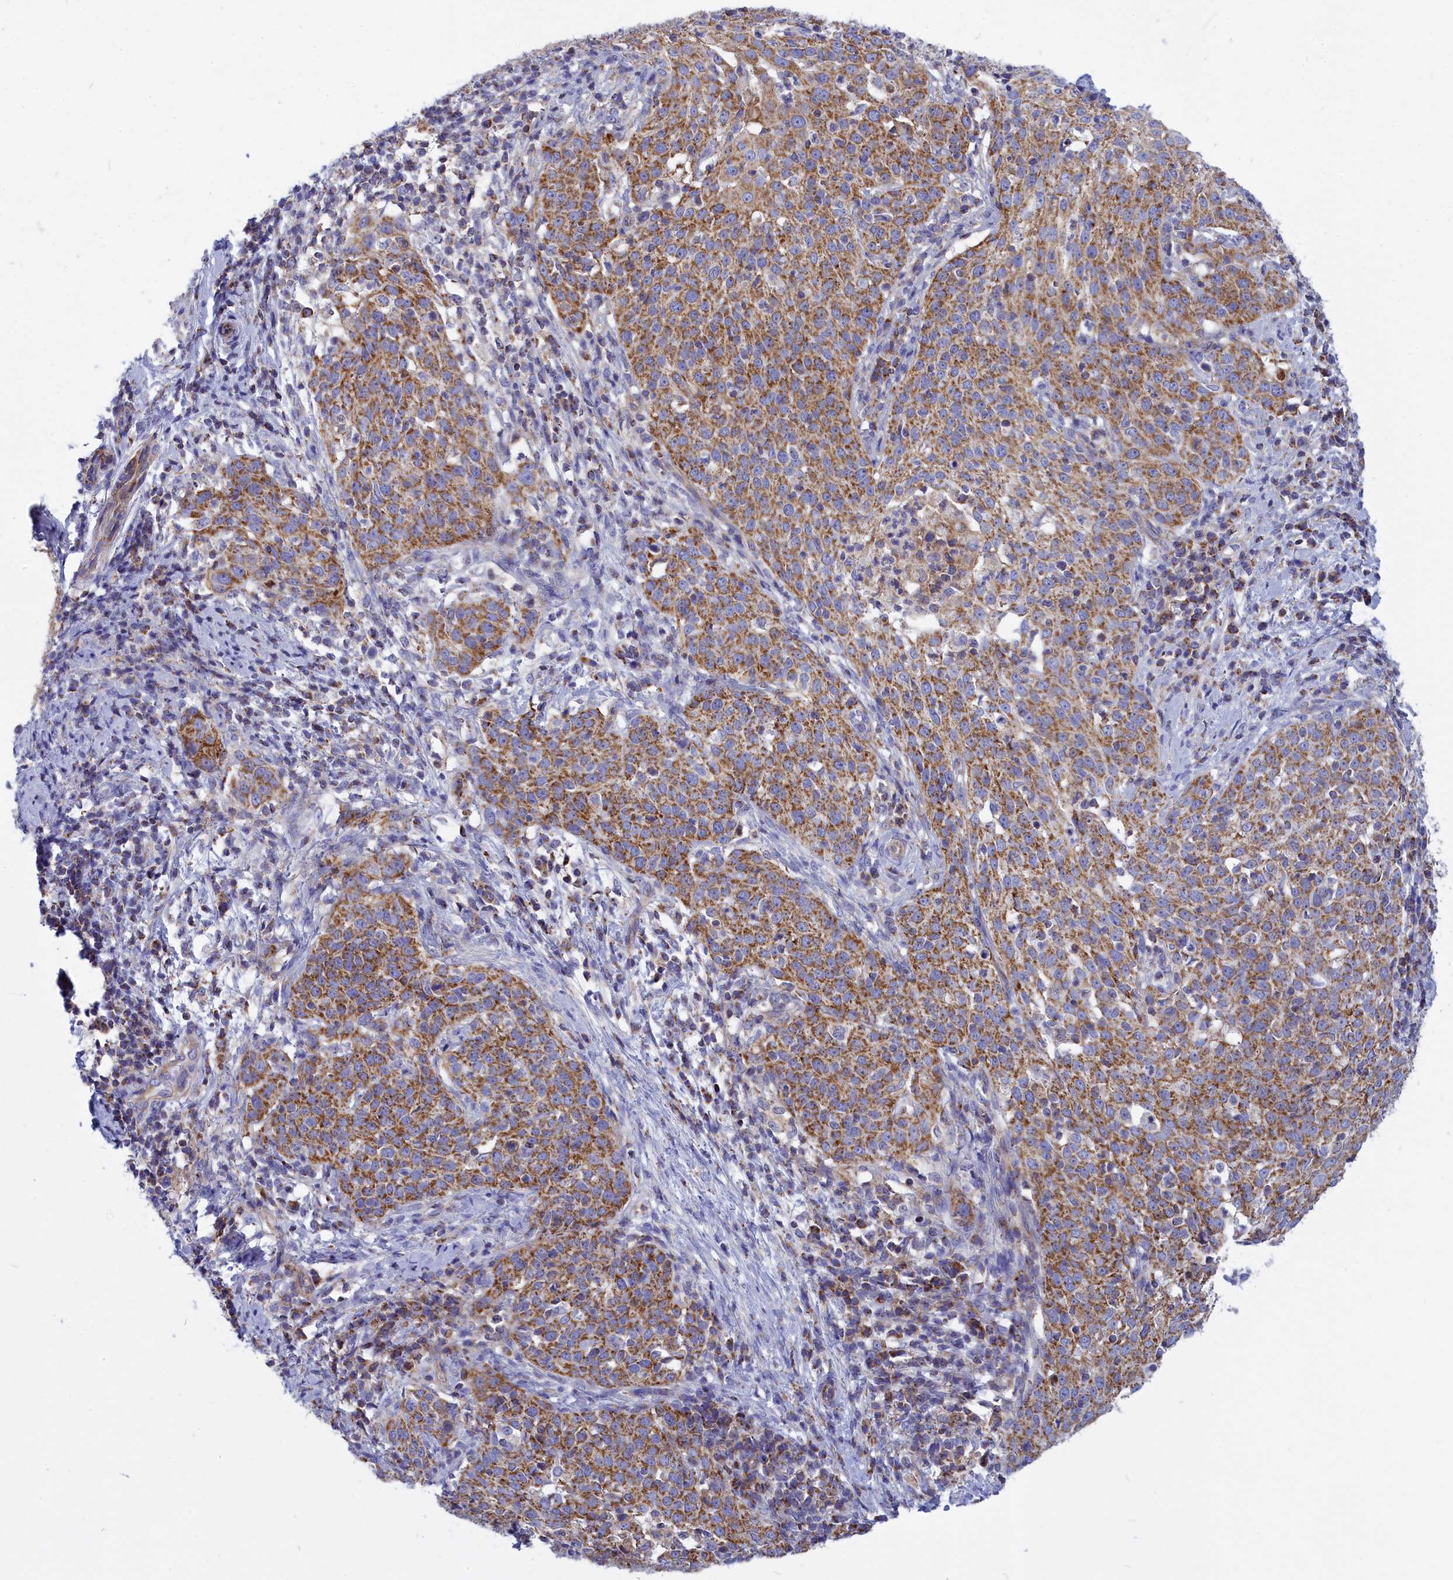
{"staining": {"intensity": "moderate", "quantity": ">75%", "location": "cytoplasmic/membranous"}, "tissue": "cervical cancer", "cell_type": "Tumor cells", "image_type": "cancer", "snomed": [{"axis": "morphology", "description": "Squamous cell carcinoma, NOS"}, {"axis": "topography", "description": "Cervix"}], "caption": "IHC (DAB) staining of human cervical squamous cell carcinoma shows moderate cytoplasmic/membranous protein positivity in about >75% of tumor cells.", "gene": "CCRL2", "patient": {"sex": "female", "age": 57}}